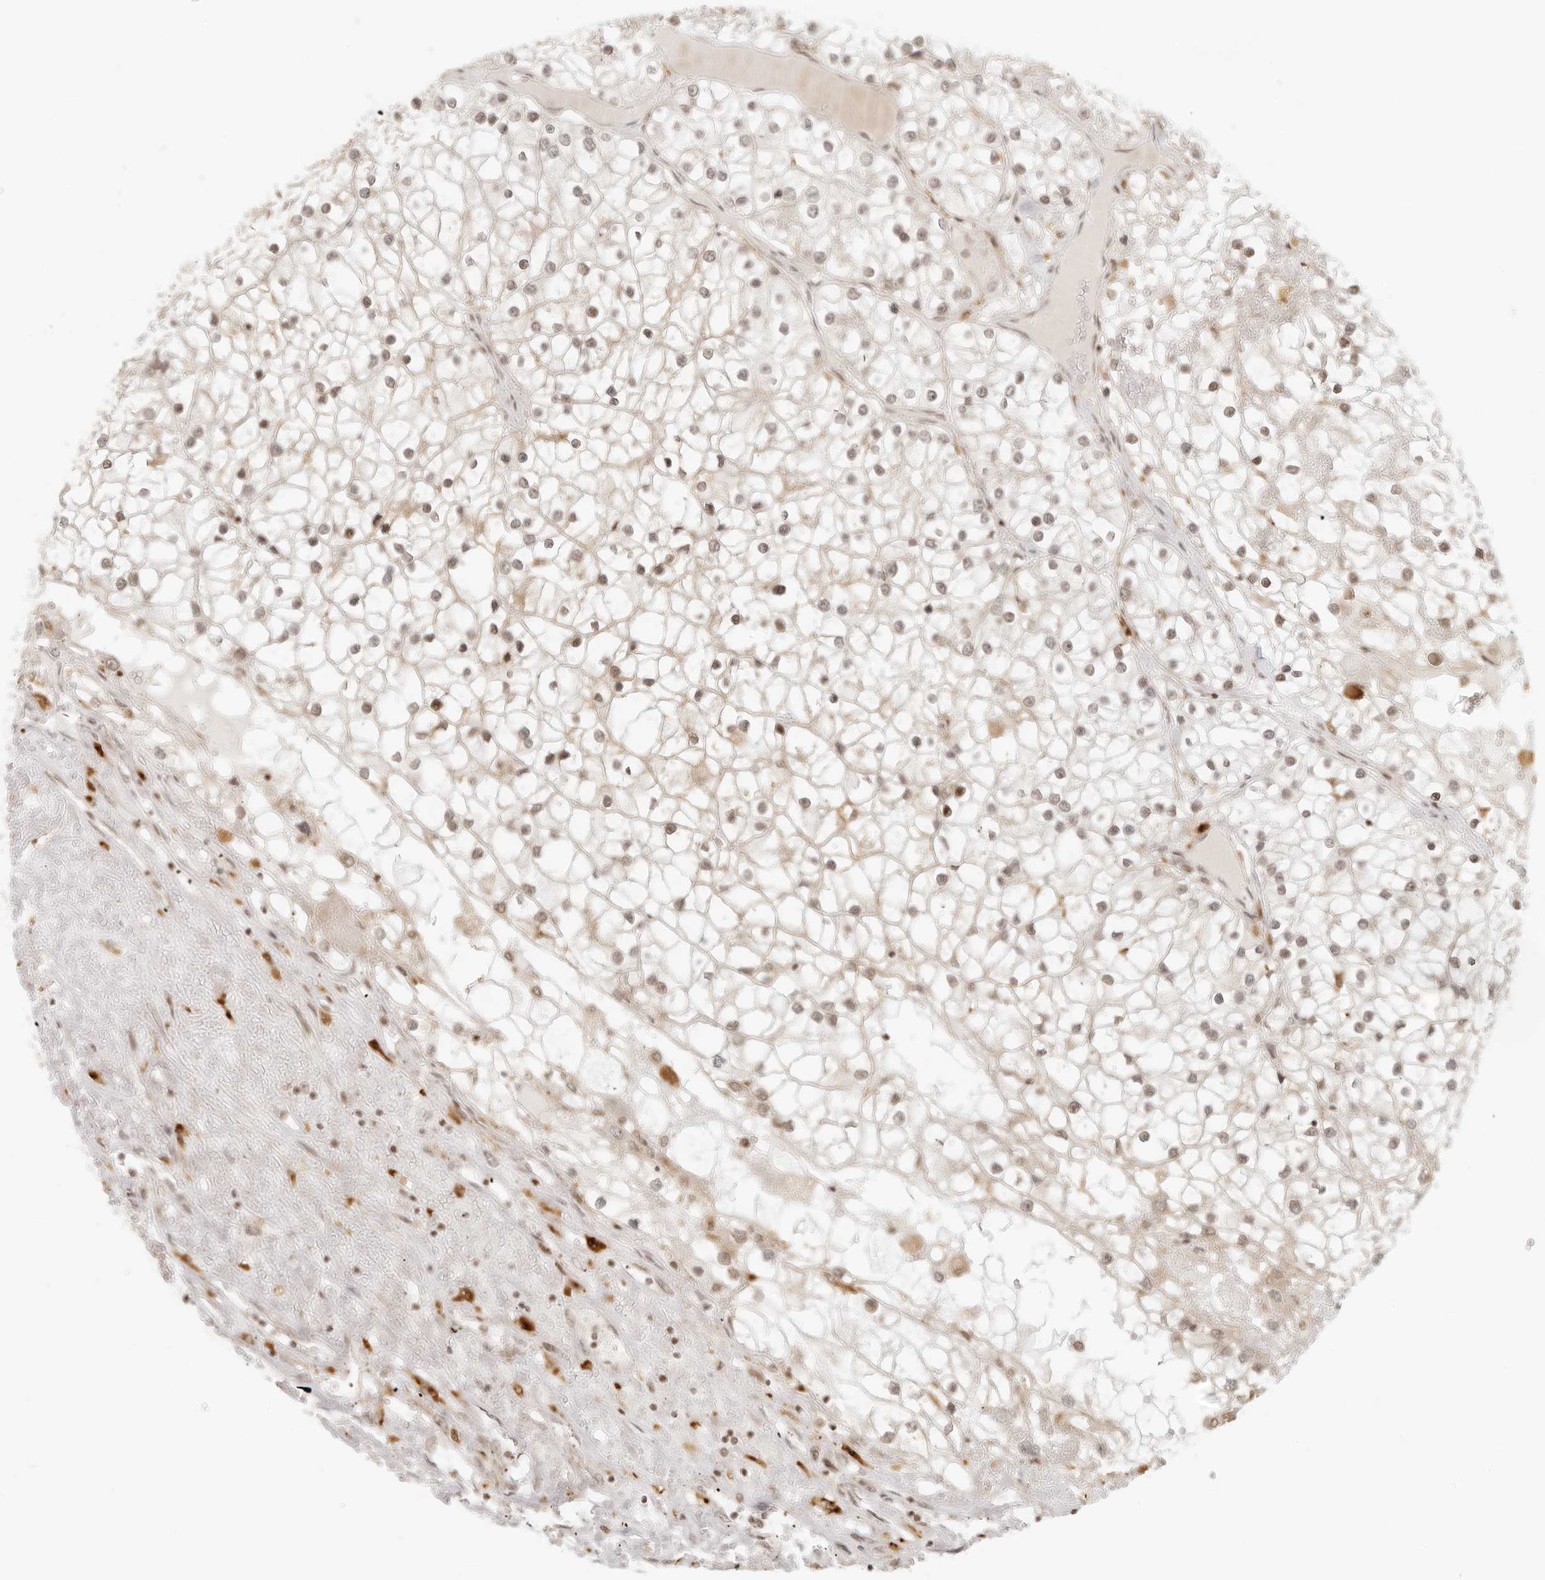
{"staining": {"intensity": "weak", "quantity": ">75%", "location": "cytoplasmic/membranous,nuclear"}, "tissue": "renal cancer", "cell_type": "Tumor cells", "image_type": "cancer", "snomed": [{"axis": "morphology", "description": "Adenocarcinoma, NOS"}, {"axis": "topography", "description": "Kidney"}], "caption": "Protein expression by IHC exhibits weak cytoplasmic/membranous and nuclear expression in approximately >75% of tumor cells in renal adenocarcinoma. The staining was performed using DAB (3,3'-diaminobenzidine), with brown indicating positive protein expression. Nuclei are stained blue with hematoxylin.", "gene": "ZNF407", "patient": {"sex": "male", "age": 68}}